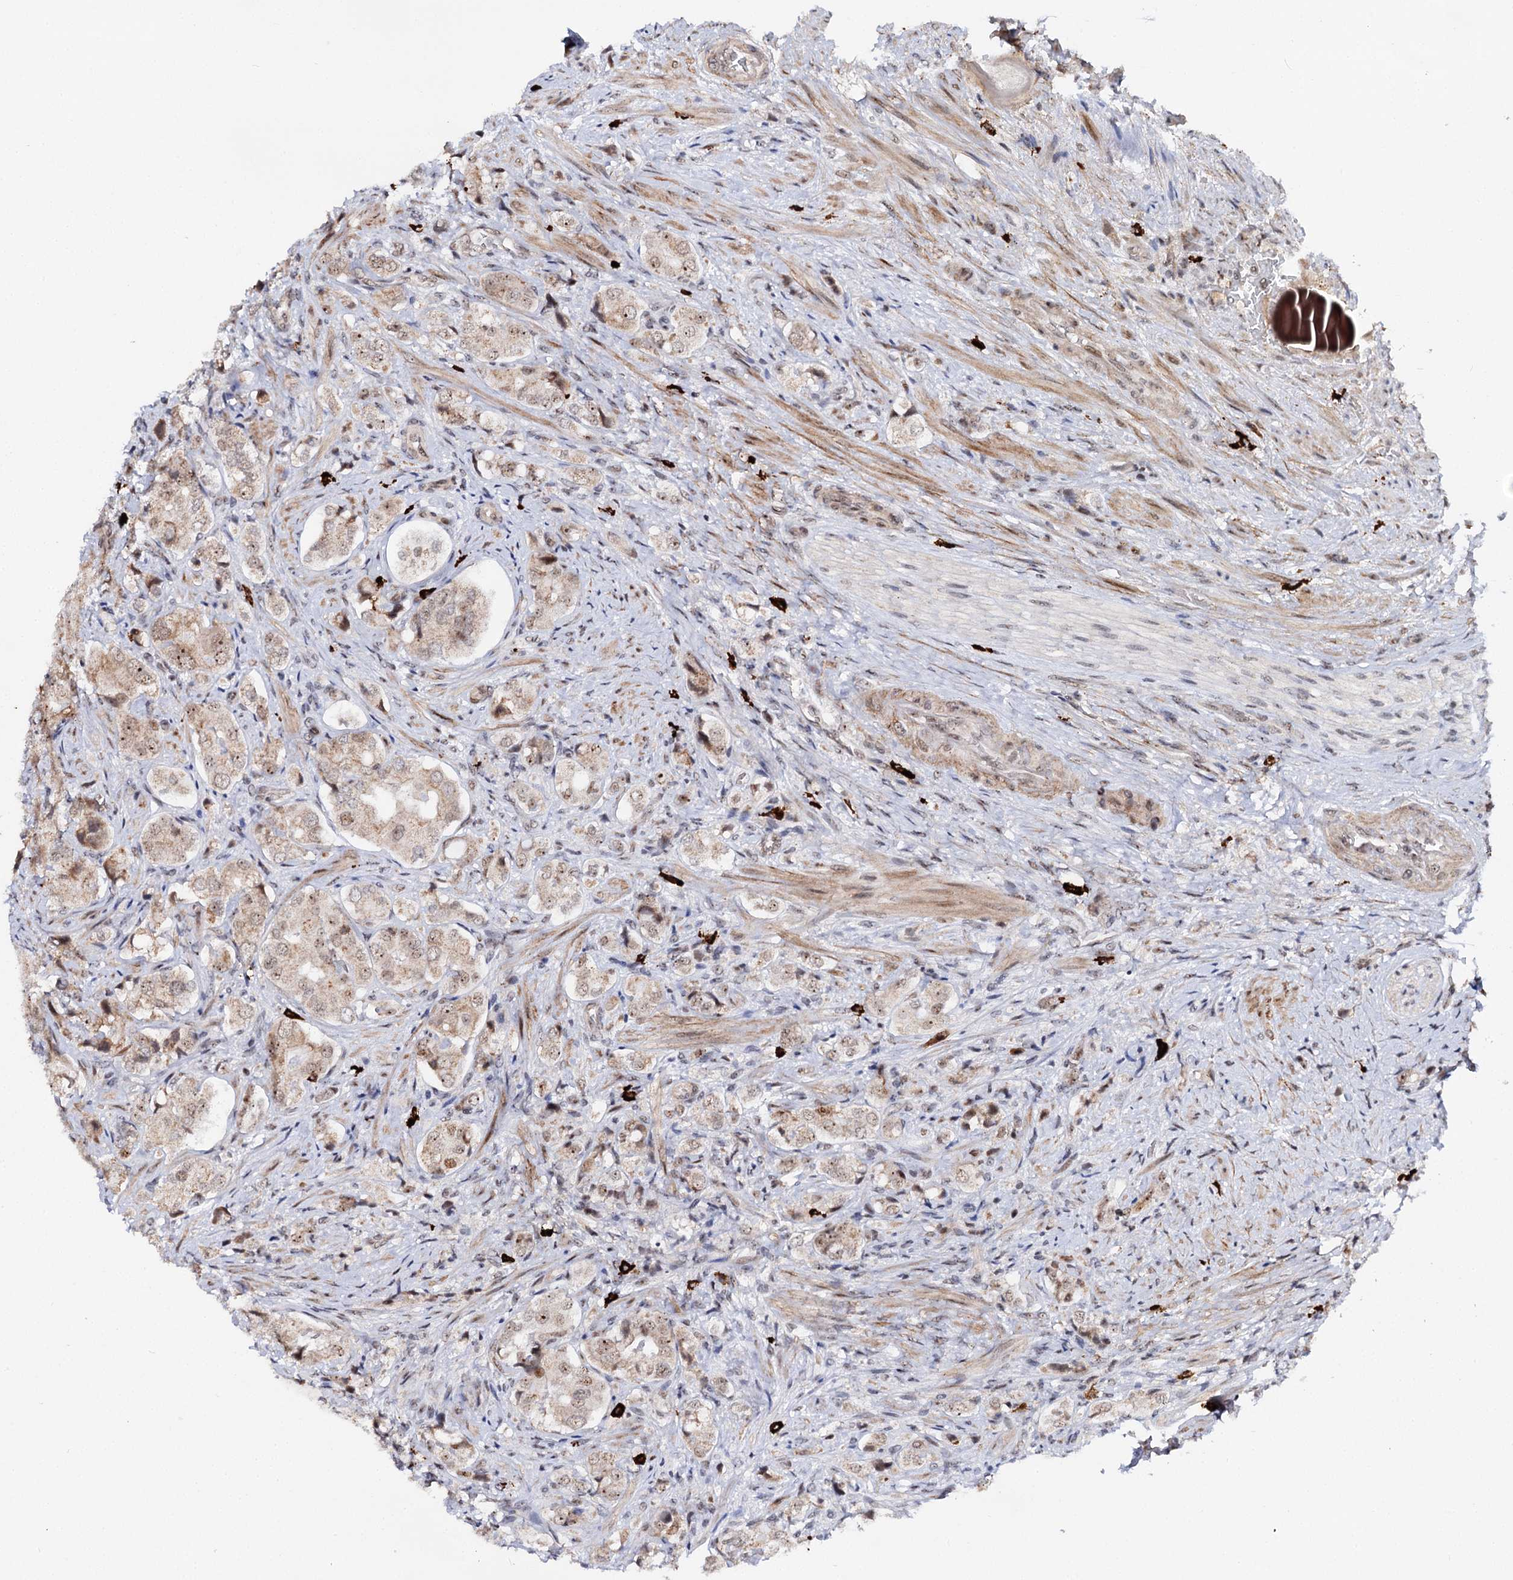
{"staining": {"intensity": "weak", "quantity": ">75%", "location": "cytoplasmic/membranous,nuclear"}, "tissue": "prostate cancer", "cell_type": "Tumor cells", "image_type": "cancer", "snomed": [{"axis": "morphology", "description": "Adenocarcinoma, High grade"}, {"axis": "topography", "description": "Prostate"}], "caption": "Immunohistochemistry (IHC) photomicrograph of neoplastic tissue: prostate cancer stained using IHC shows low levels of weak protein expression localized specifically in the cytoplasmic/membranous and nuclear of tumor cells, appearing as a cytoplasmic/membranous and nuclear brown color.", "gene": "BUD13", "patient": {"sex": "male", "age": 65}}